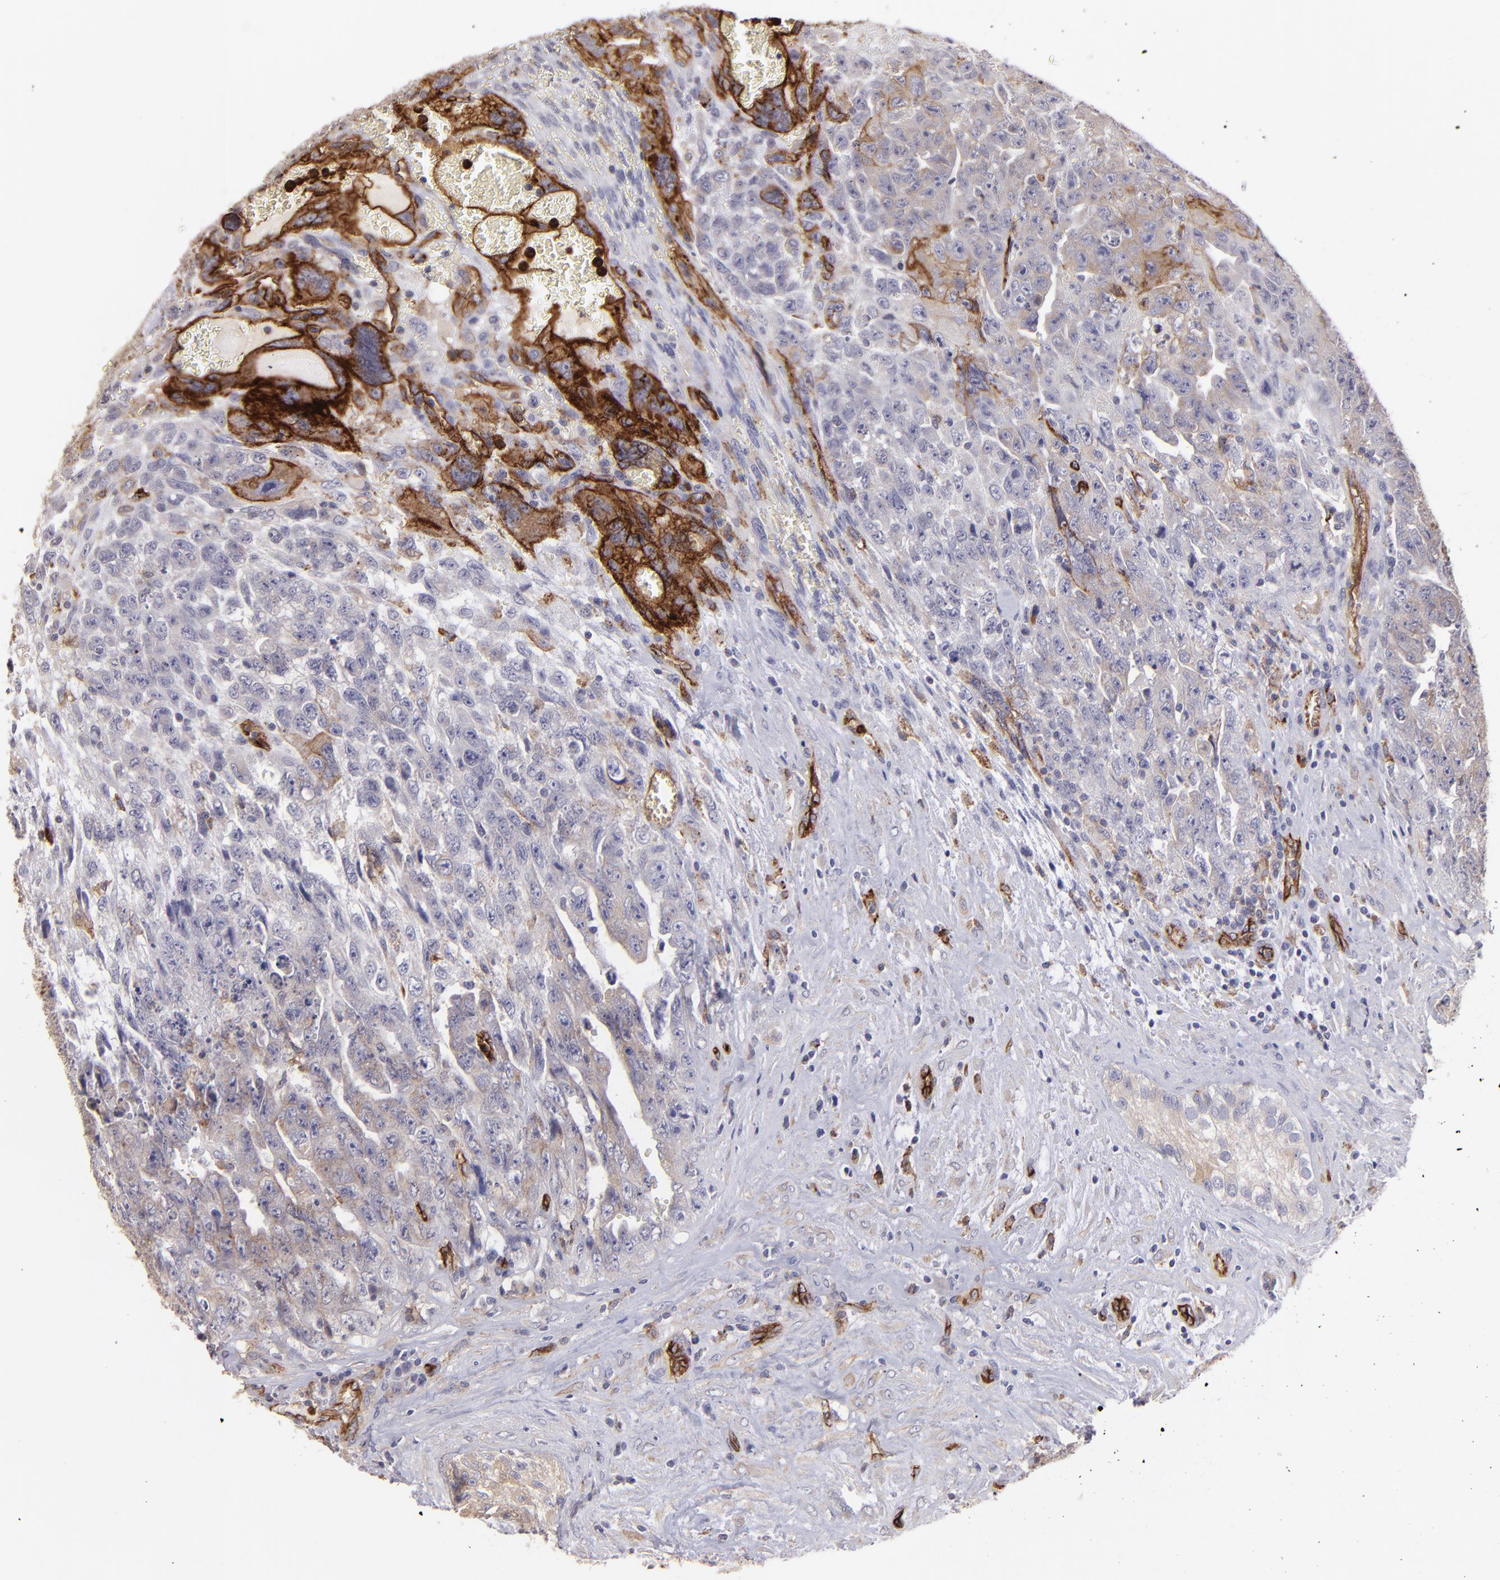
{"staining": {"intensity": "negative", "quantity": "none", "location": "none"}, "tissue": "testis cancer", "cell_type": "Tumor cells", "image_type": "cancer", "snomed": [{"axis": "morphology", "description": "Carcinoma, Embryonal, NOS"}, {"axis": "topography", "description": "Testis"}], "caption": "There is no significant expression in tumor cells of testis cancer.", "gene": "DYSF", "patient": {"sex": "male", "age": 28}}